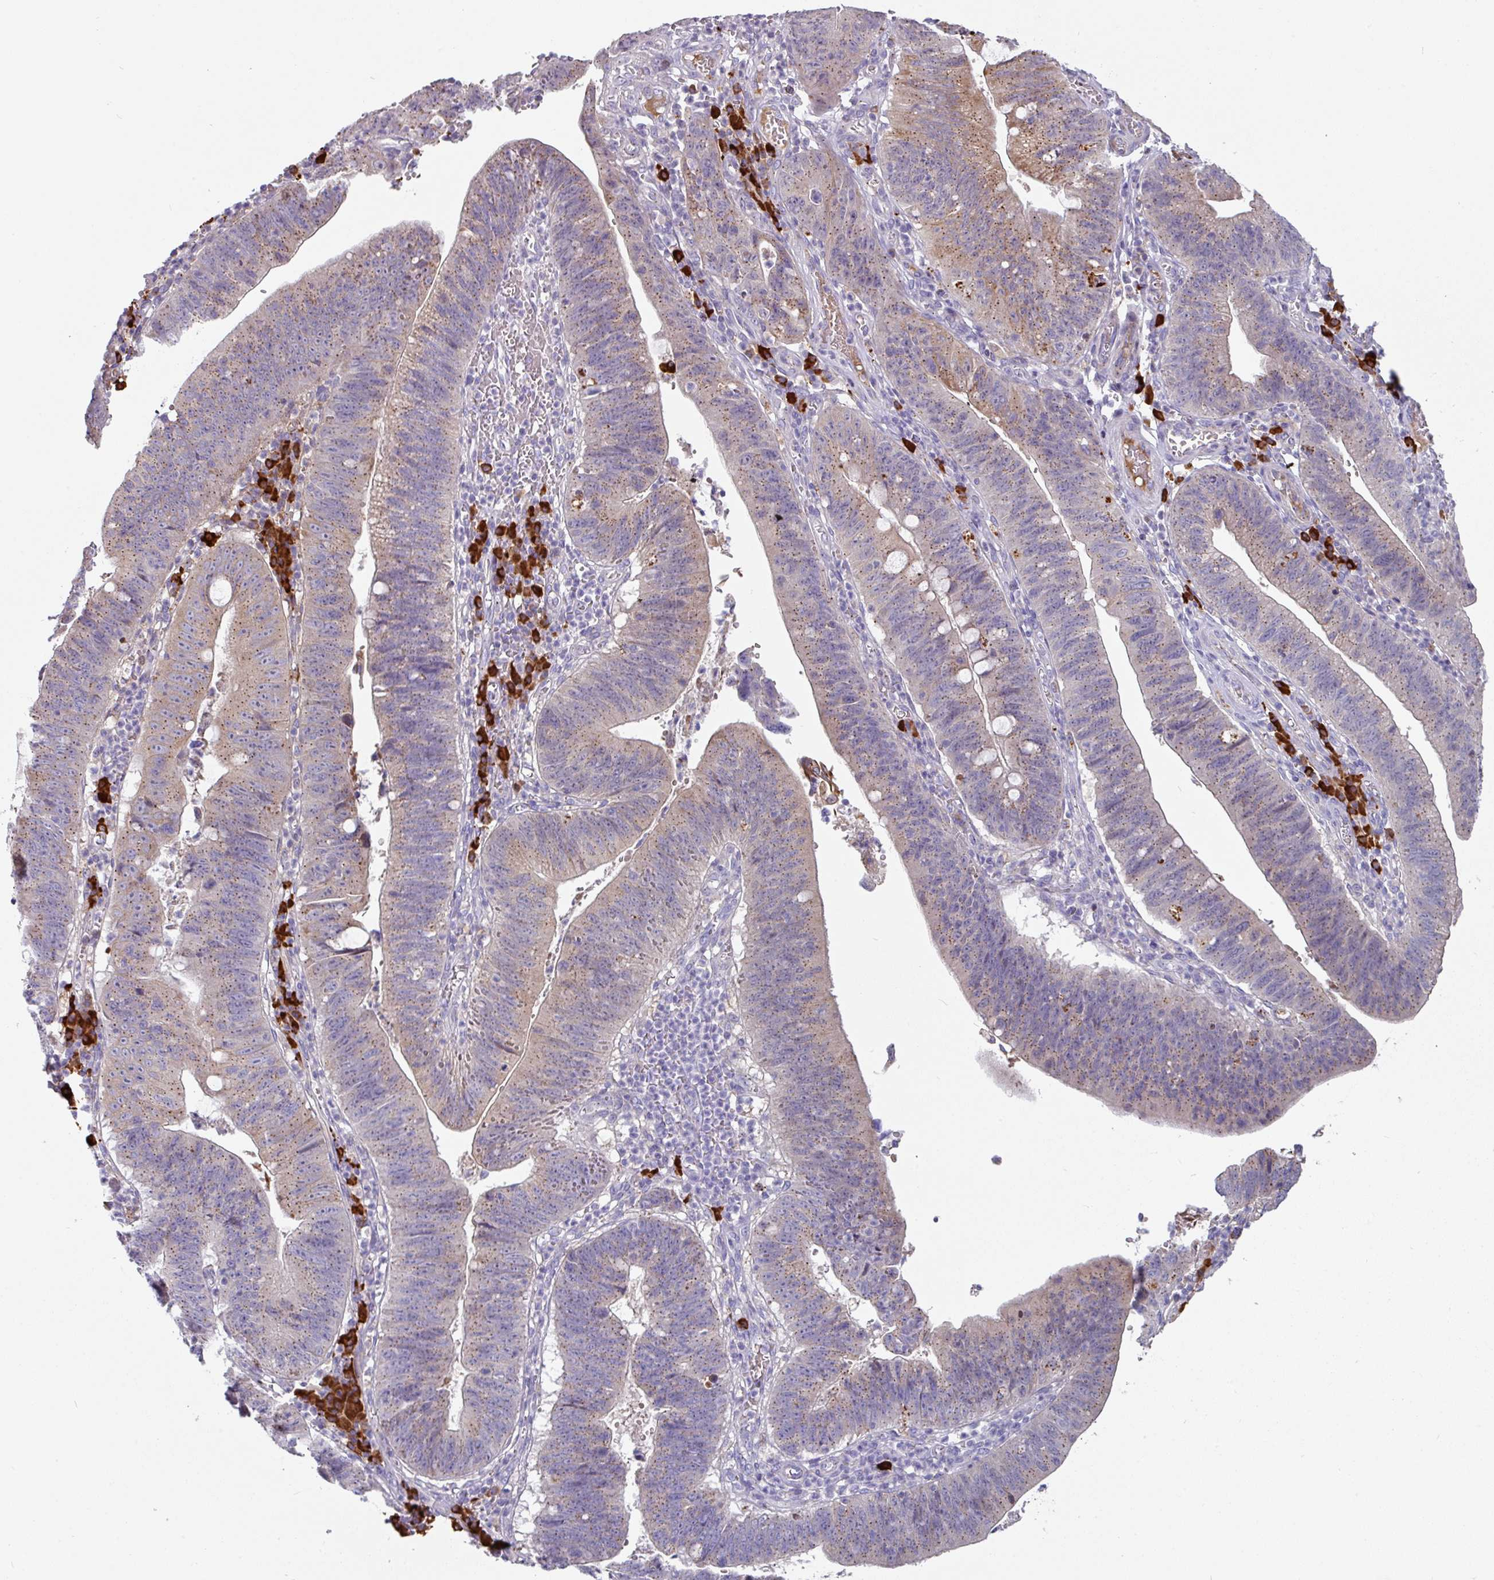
{"staining": {"intensity": "moderate", "quantity": "25%-75%", "location": "cytoplasmic/membranous"}, "tissue": "stomach cancer", "cell_type": "Tumor cells", "image_type": "cancer", "snomed": [{"axis": "morphology", "description": "Adenocarcinoma, NOS"}, {"axis": "topography", "description": "Stomach"}], "caption": "Immunohistochemistry image of human adenocarcinoma (stomach) stained for a protein (brown), which reveals medium levels of moderate cytoplasmic/membranous staining in about 25%-75% of tumor cells.", "gene": "IL4R", "patient": {"sex": "male", "age": 59}}